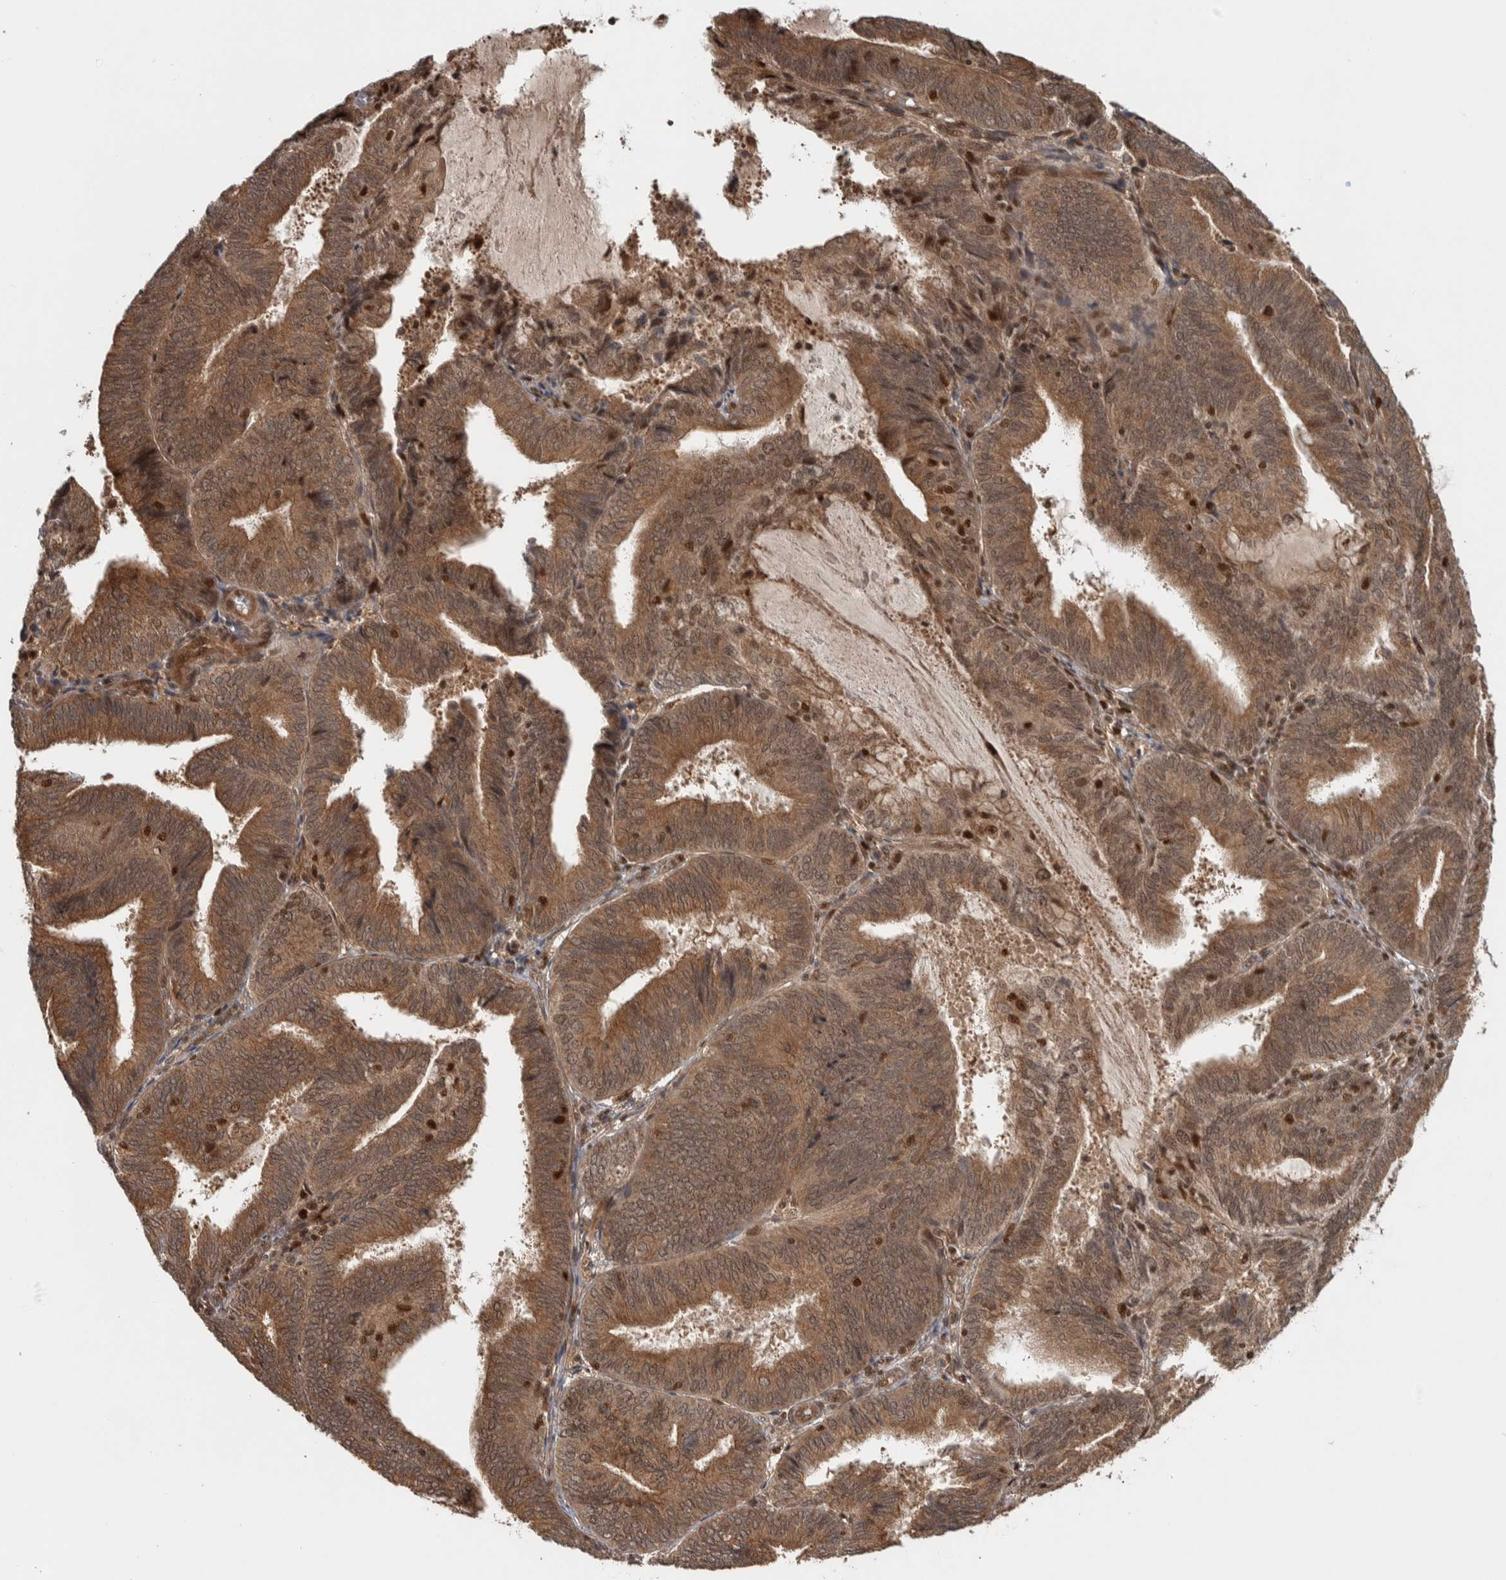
{"staining": {"intensity": "moderate", "quantity": ">75%", "location": "cytoplasmic/membranous,nuclear"}, "tissue": "endometrial cancer", "cell_type": "Tumor cells", "image_type": "cancer", "snomed": [{"axis": "morphology", "description": "Adenocarcinoma, NOS"}, {"axis": "topography", "description": "Endometrium"}], "caption": "Adenocarcinoma (endometrial) stained with DAB (3,3'-diaminobenzidine) immunohistochemistry (IHC) reveals medium levels of moderate cytoplasmic/membranous and nuclear expression in about >75% of tumor cells. Using DAB (brown) and hematoxylin (blue) stains, captured at high magnification using brightfield microscopy.", "gene": "RPS6KA4", "patient": {"sex": "female", "age": 81}}